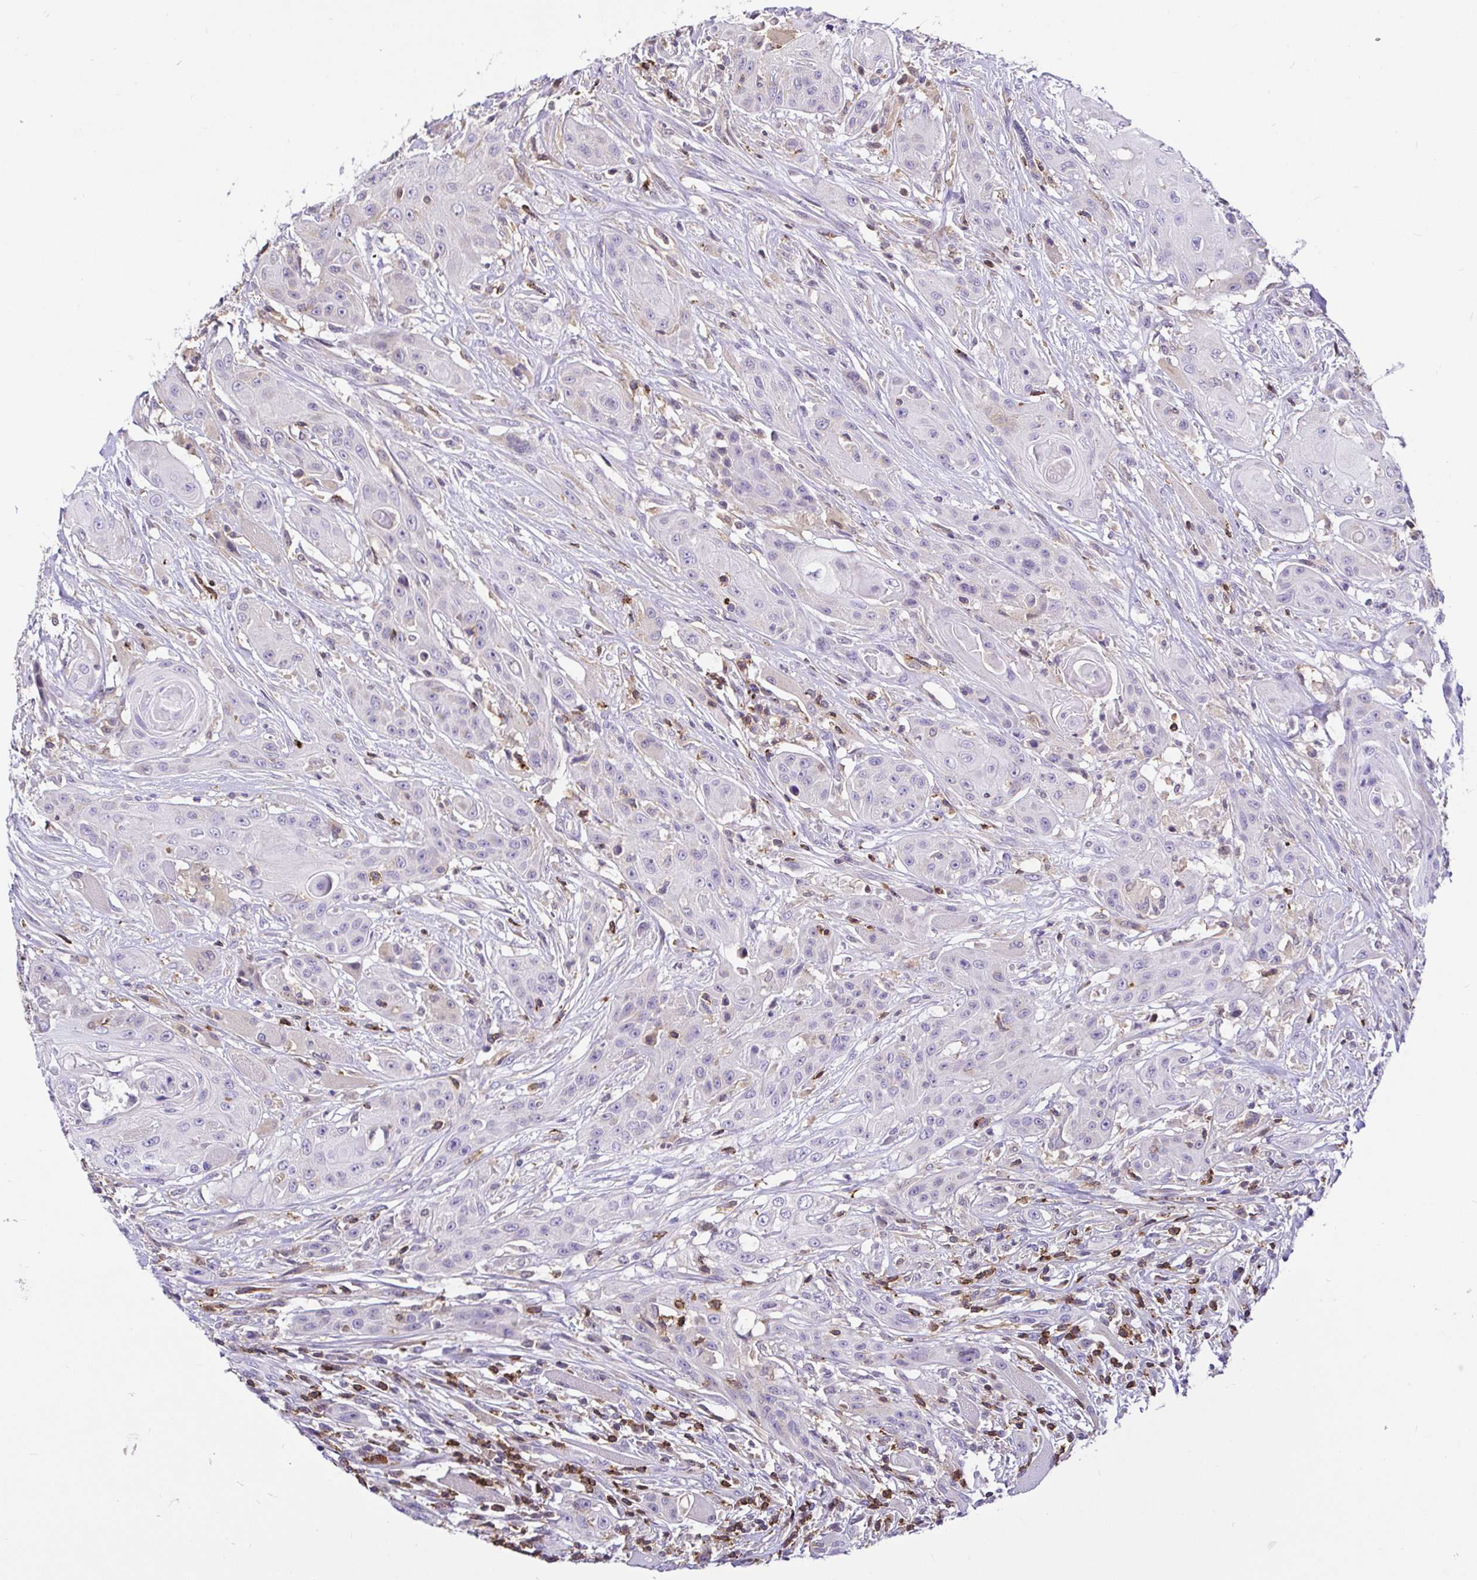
{"staining": {"intensity": "negative", "quantity": "none", "location": "none"}, "tissue": "head and neck cancer", "cell_type": "Tumor cells", "image_type": "cancer", "snomed": [{"axis": "morphology", "description": "Squamous cell carcinoma, NOS"}, {"axis": "topography", "description": "Oral tissue"}, {"axis": "topography", "description": "Head-Neck"}, {"axis": "topography", "description": "Neck, NOS"}], "caption": "A micrograph of human head and neck cancer (squamous cell carcinoma) is negative for staining in tumor cells.", "gene": "SKAP1", "patient": {"sex": "female", "age": 55}}